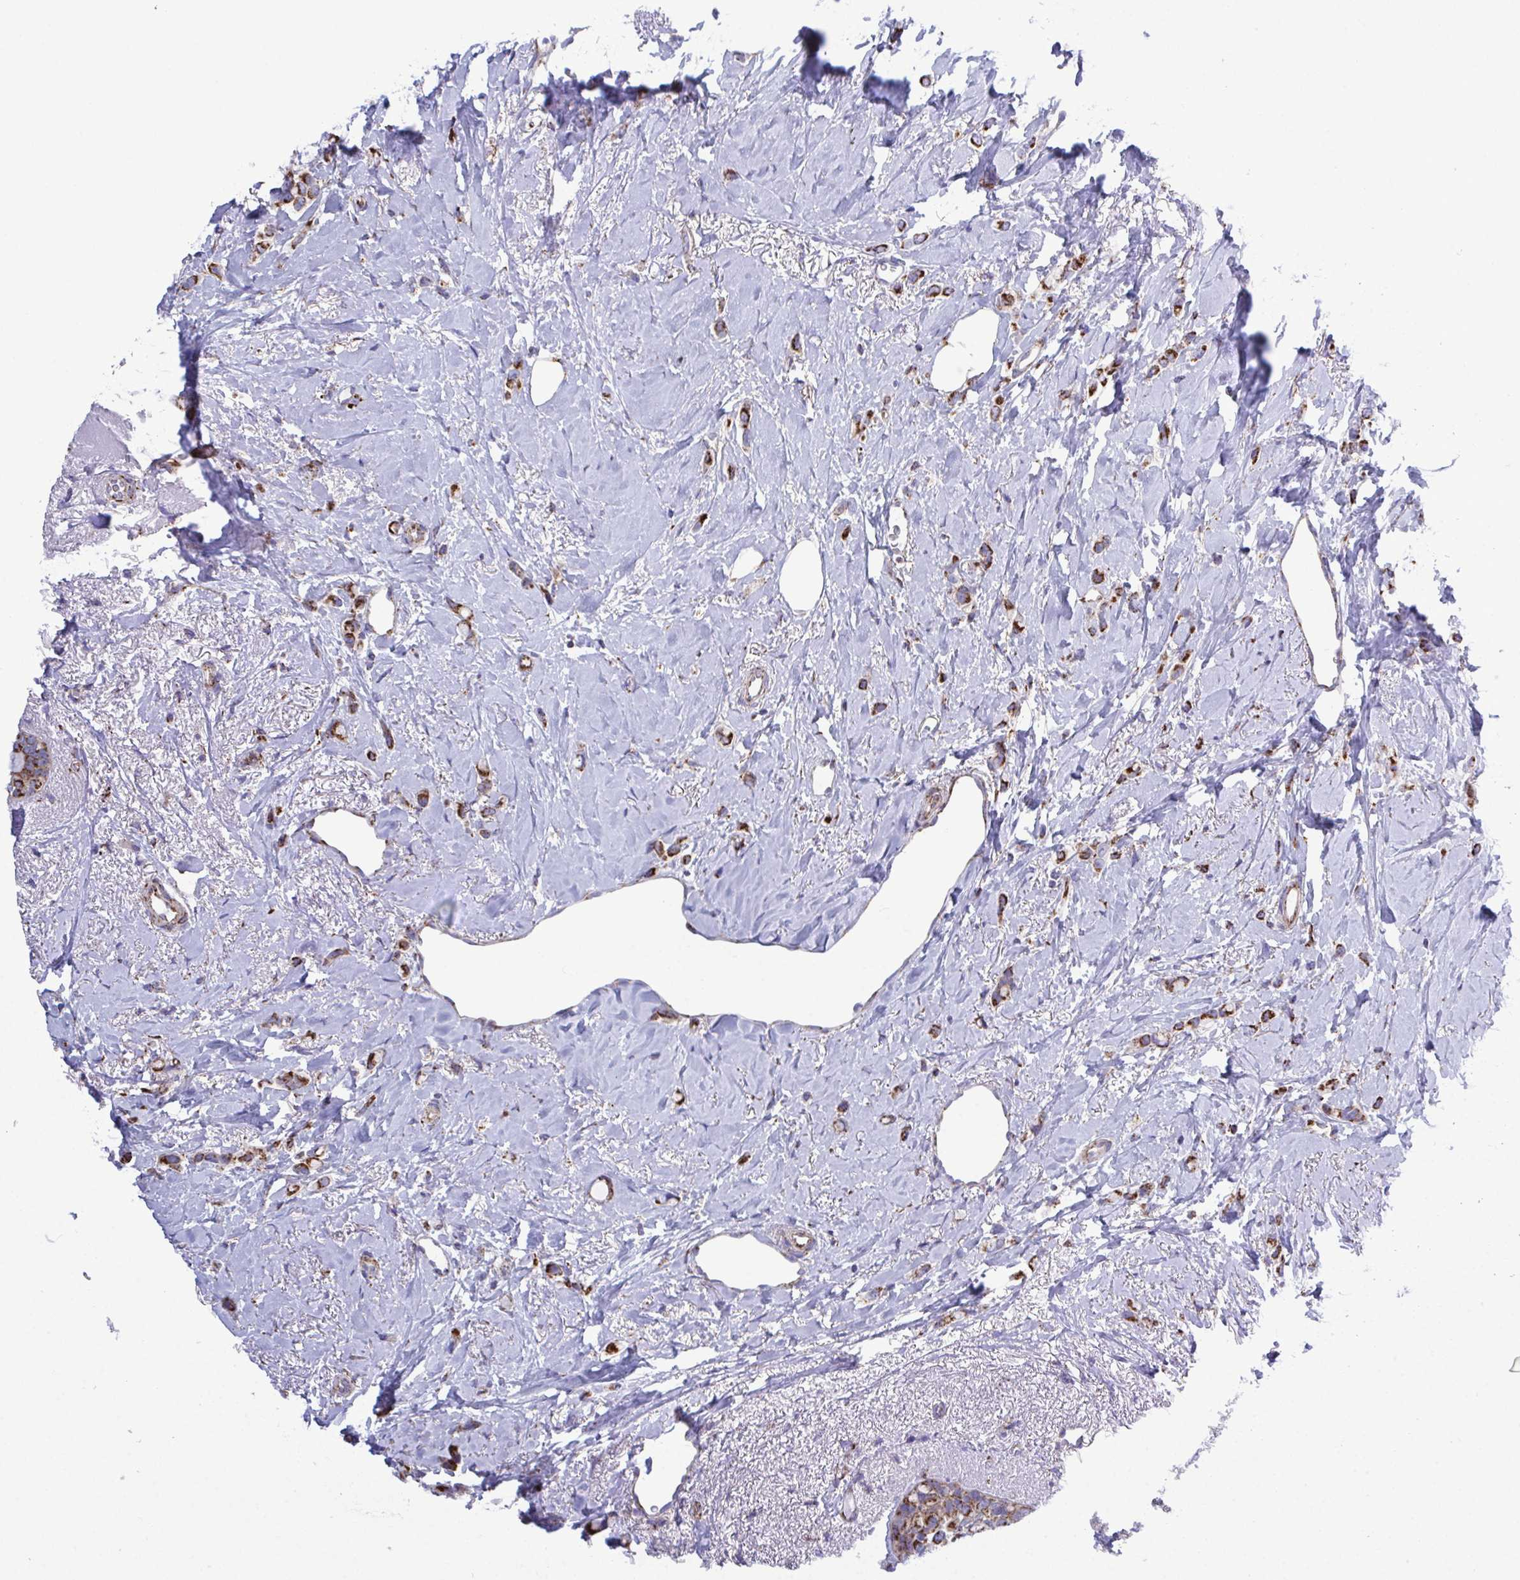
{"staining": {"intensity": "moderate", "quantity": ">75%", "location": "cytoplasmic/membranous"}, "tissue": "breast cancer", "cell_type": "Tumor cells", "image_type": "cancer", "snomed": [{"axis": "morphology", "description": "Lobular carcinoma"}, {"axis": "topography", "description": "Breast"}], "caption": "Protein staining reveals moderate cytoplasmic/membranous positivity in approximately >75% of tumor cells in breast cancer (lobular carcinoma).", "gene": "CSDE1", "patient": {"sex": "female", "age": 66}}